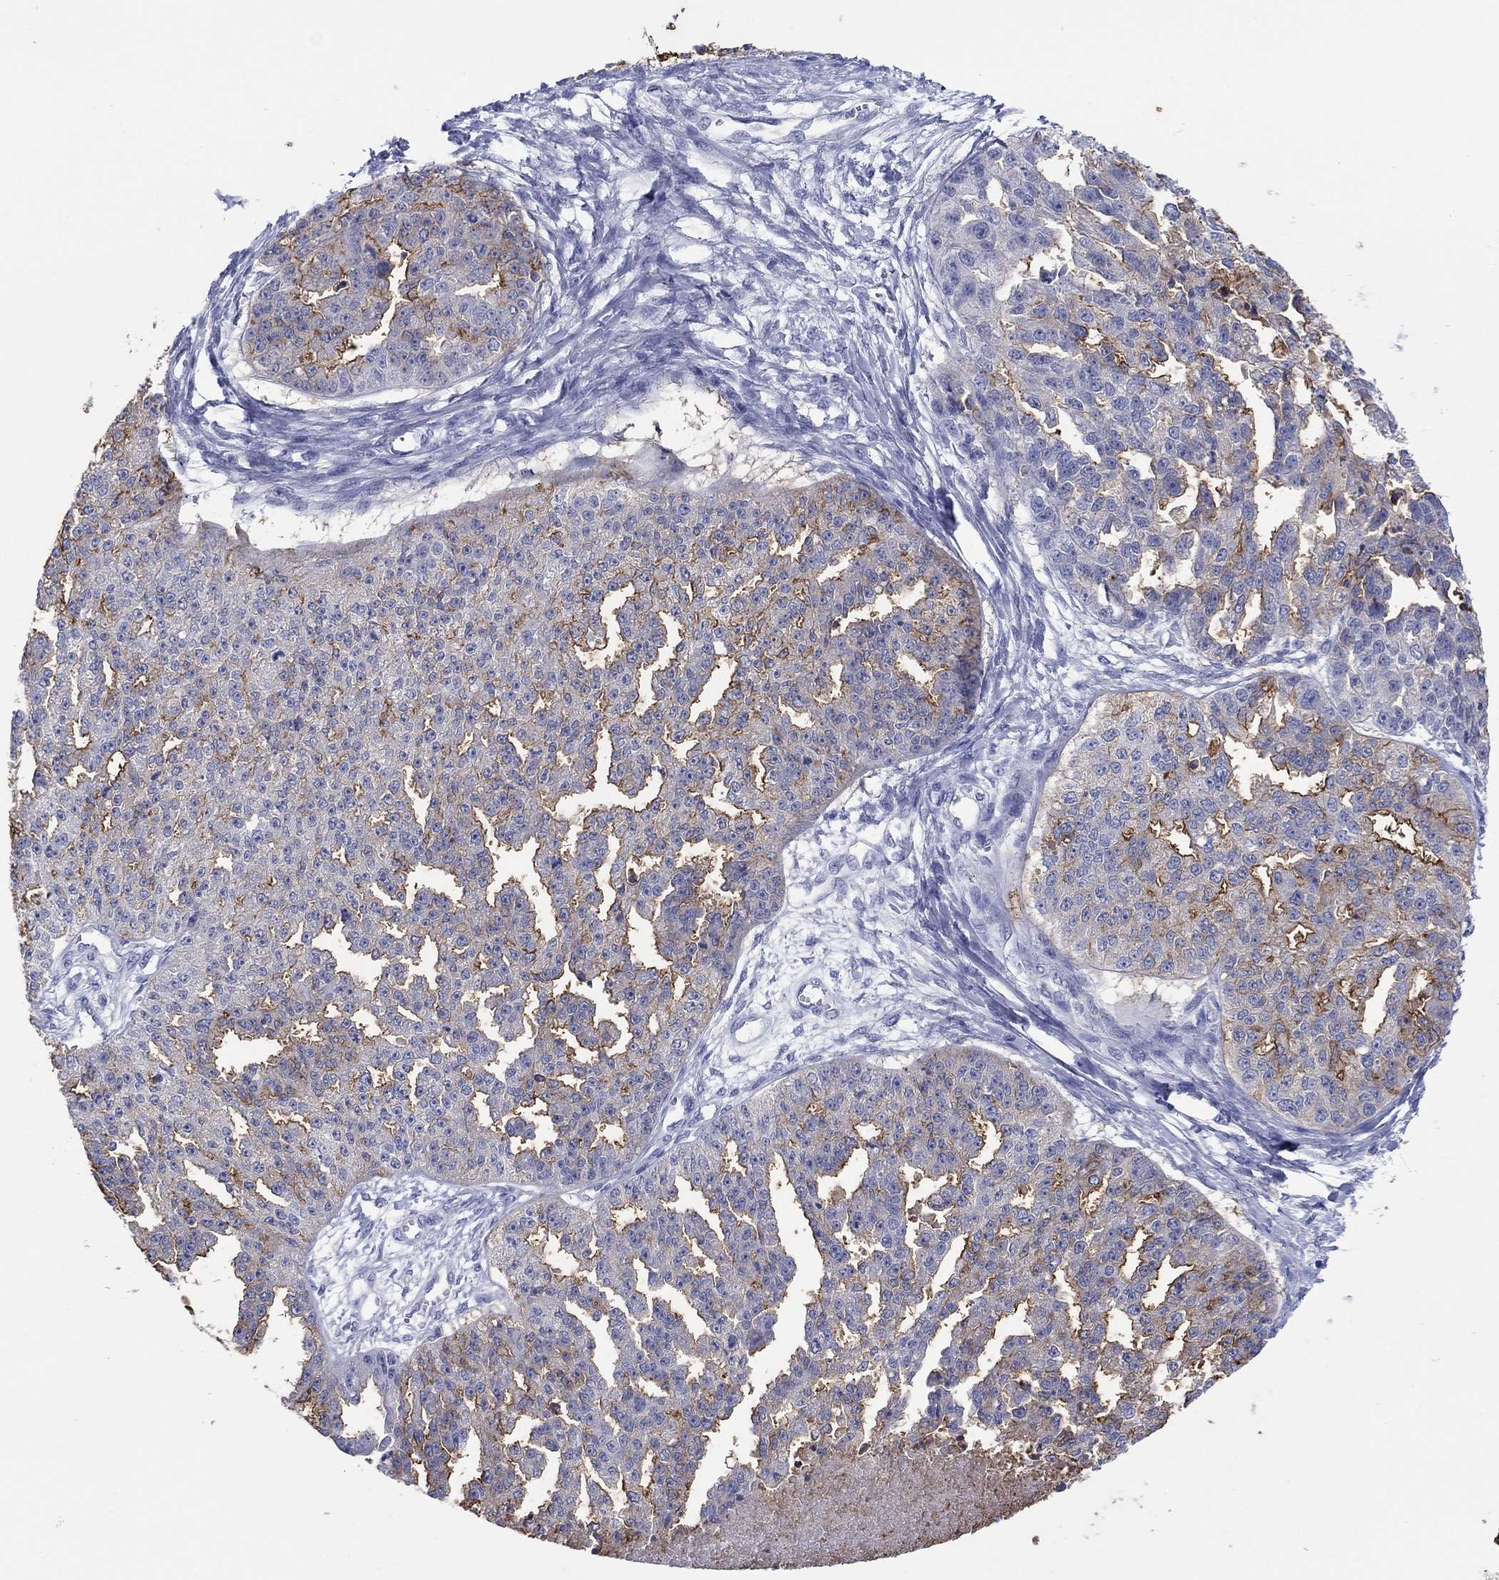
{"staining": {"intensity": "moderate", "quantity": "25%-75%", "location": "cytoplasmic/membranous"}, "tissue": "ovarian cancer", "cell_type": "Tumor cells", "image_type": "cancer", "snomed": [{"axis": "morphology", "description": "Cystadenocarcinoma, serous, NOS"}, {"axis": "topography", "description": "Ovary"}], "caption": "Immunohistochemistry micrograph of serous cystadenocarcinoma (ovarian) stained for a protein (brown), which displays medium levels of moderate cytoplasmic/membranous staining in about 25%-75% of tumor cells.", "gene": "ERICH3", "patient": {"sex": "female", "age": 58}}